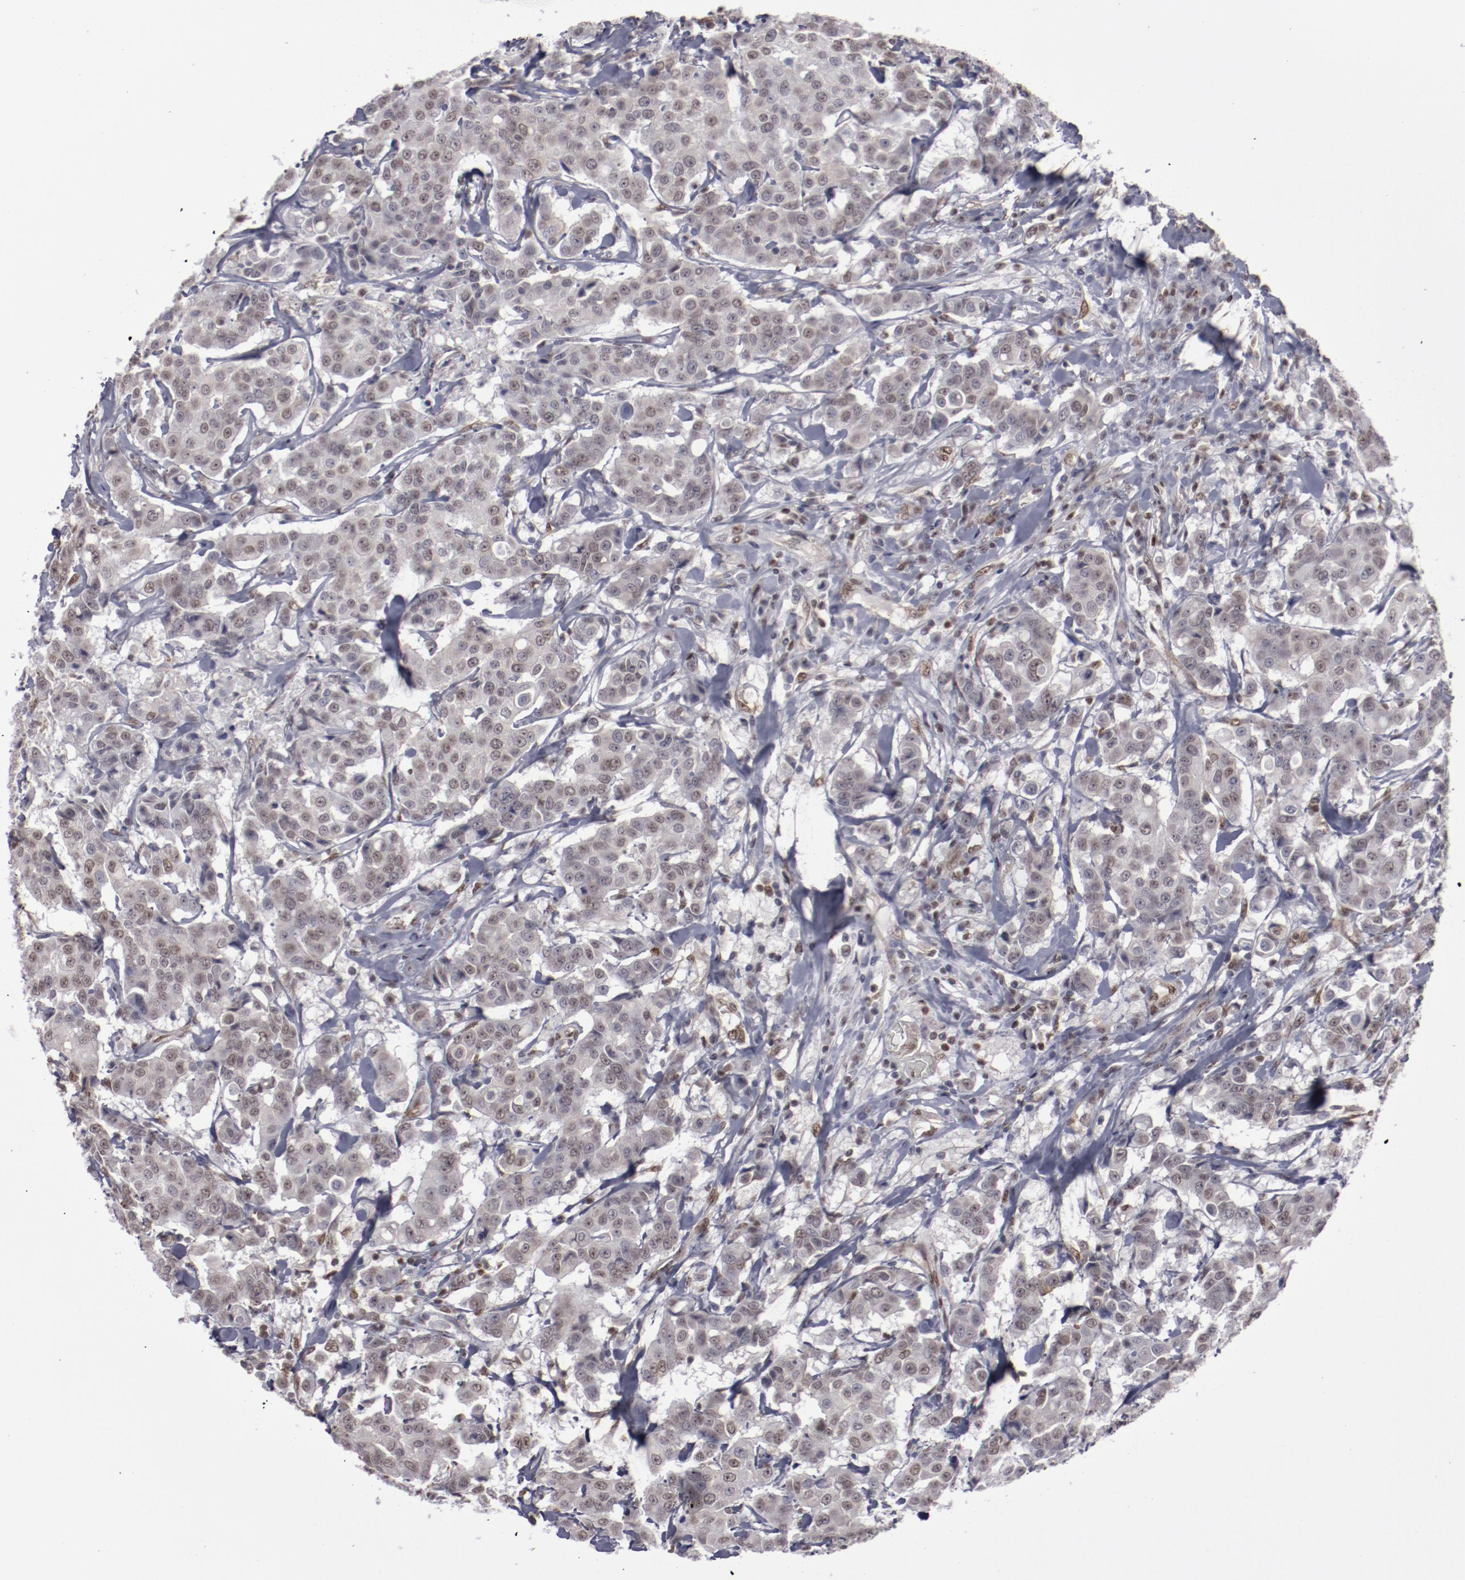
{"staining": {"intensity": "negative", "quantity": "none", "location": "none"}, "tissue": "breast cancer", "cell_type": "Tumor cells", "image_type": "cancer", "snomed": [{"axis": "morphology", "description": "Duct carcinoma"}, {"axis": "topography", "description": "Breast"}], "caption": "There is no significant expression in tumor cells of breast cancer (intraductal carcinoma).", "gene": "LEF1", "patient": {"sex": "female", "age": 27}}